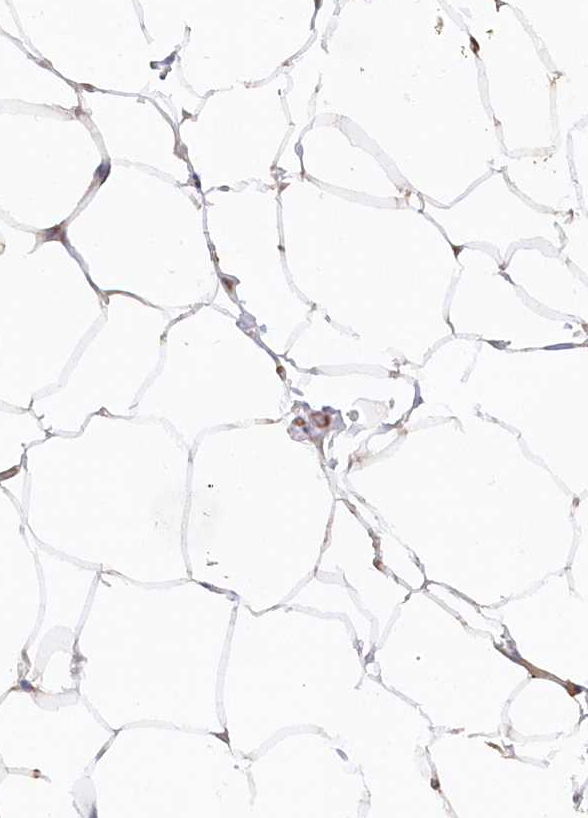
{"staining": {"intensity": "moderate", "quantity": ">75%", "location": "cytoplasmic/membranous"}, "tissue": "adipose tissue", "cell_type": "Adipocytes", "image_type": "normal", "snomed": [{"axis": "morphology", "description": "Normal tissue, NOS"}, {"axis": "morphology", "description": "Fibrosis, NOS"}, {"axis": "topography", "description": "Breast"}, {"axis": "topography", "description": "Adipose tissue"}], "caption": "Adipocytes reveal medium levels of moderate cytoplasmic/membranous staining in about >75% of cells in unremarkable adipose tissue. (DAB IHC, brown staining for protein, blue staining for nuclei).", "gene": "GBE1", "patient": {"sex": "female", "age": 39}}